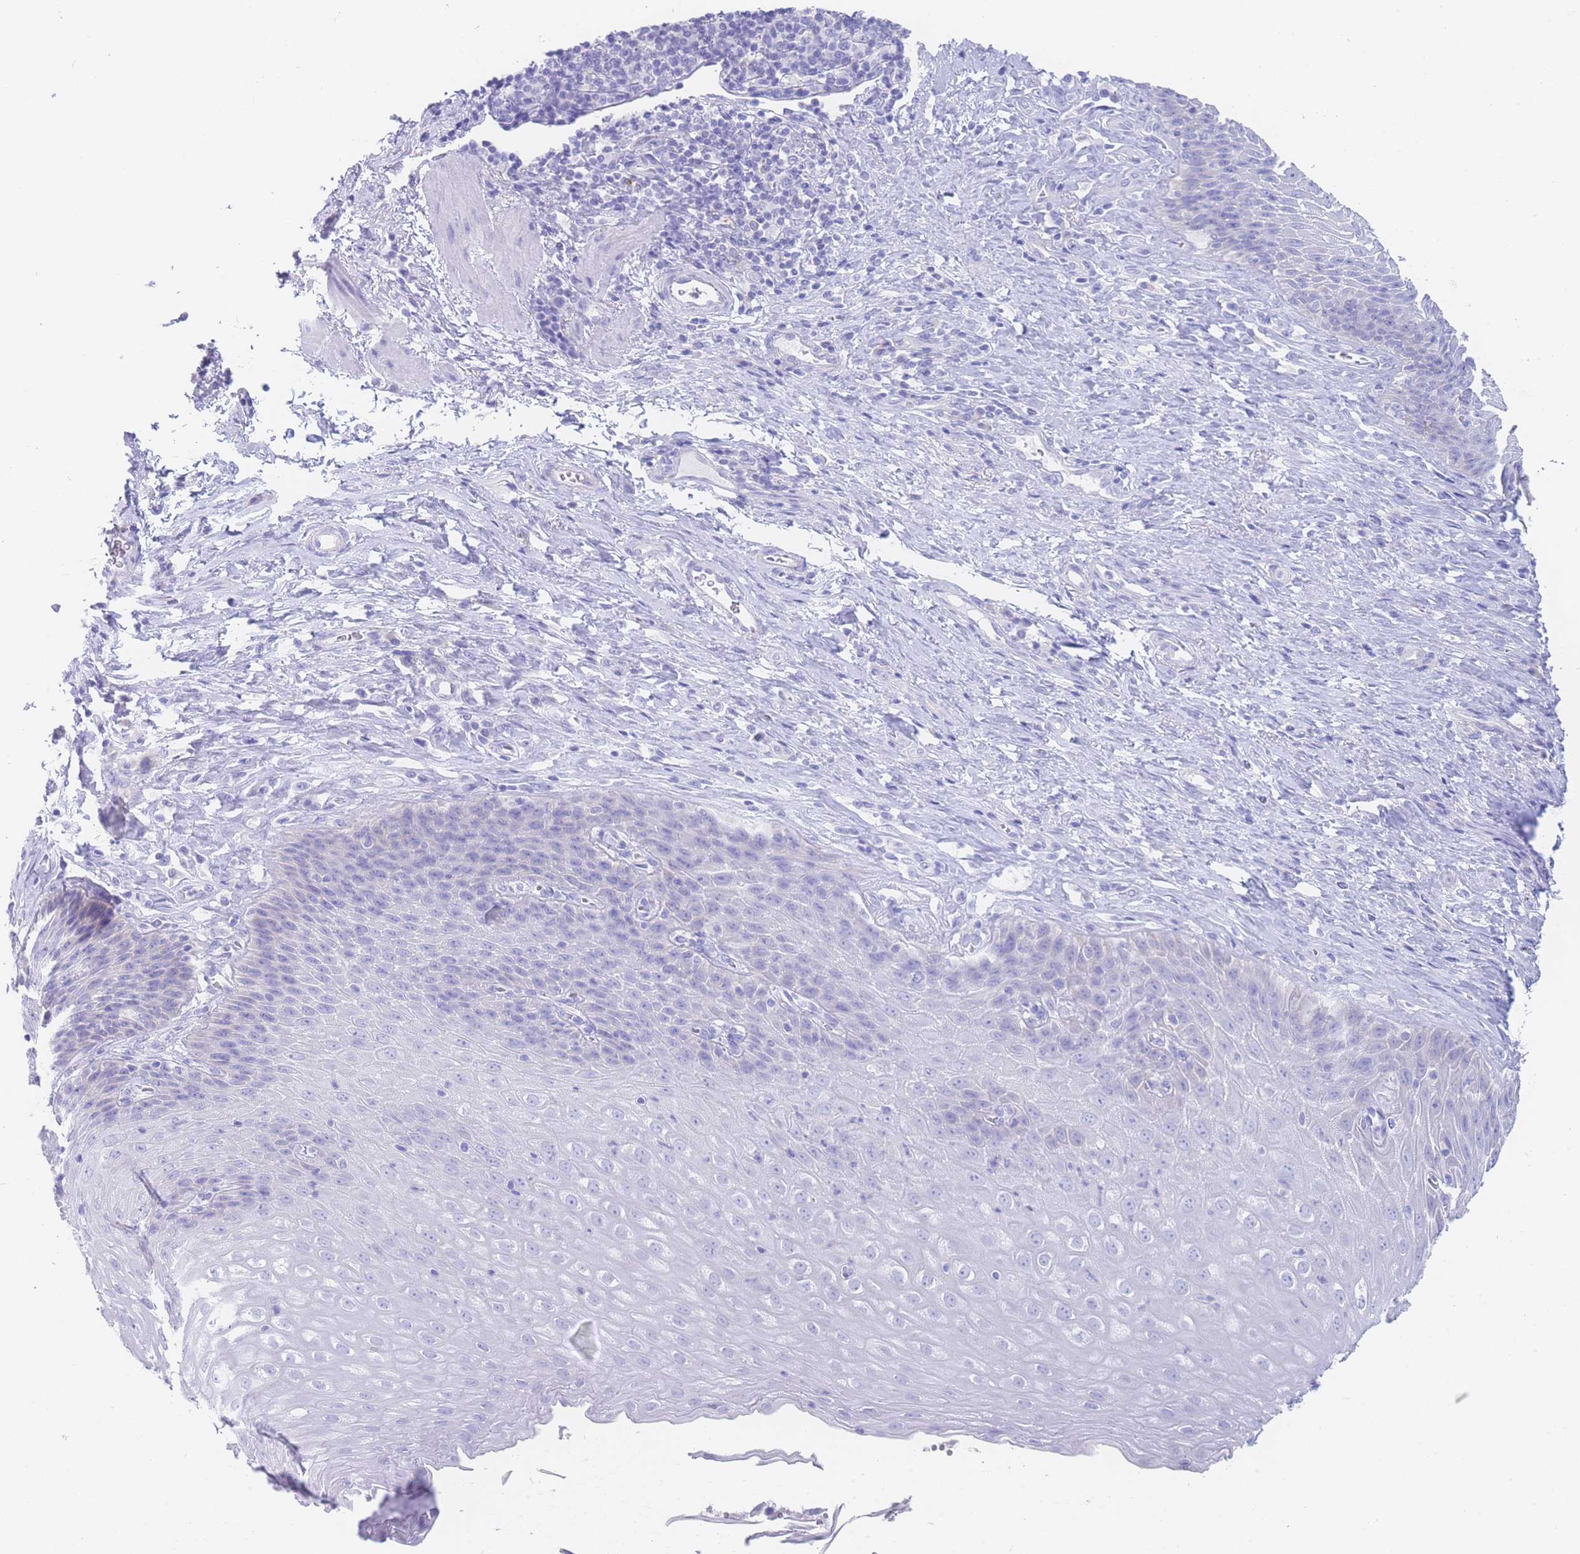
{"staining": {"intensity": "negative", "quantity": "none", "location": "none"}, "tissue": "esophagus", "cell_type": "Squamous epithelial cells", "image_type": "normal", "snomed": [{"axis": "morphology", "description": "Normal tissue, NOS"}, {"axis": "topography", "description": "Esophagus"}], "caption": "This is a image of immunohistochemistry staining of normal esophagus, which shows no expression in squamous epithelial cells.", "gene": "LZTFL1", "patient": {"sex": "female", "age": 61}}